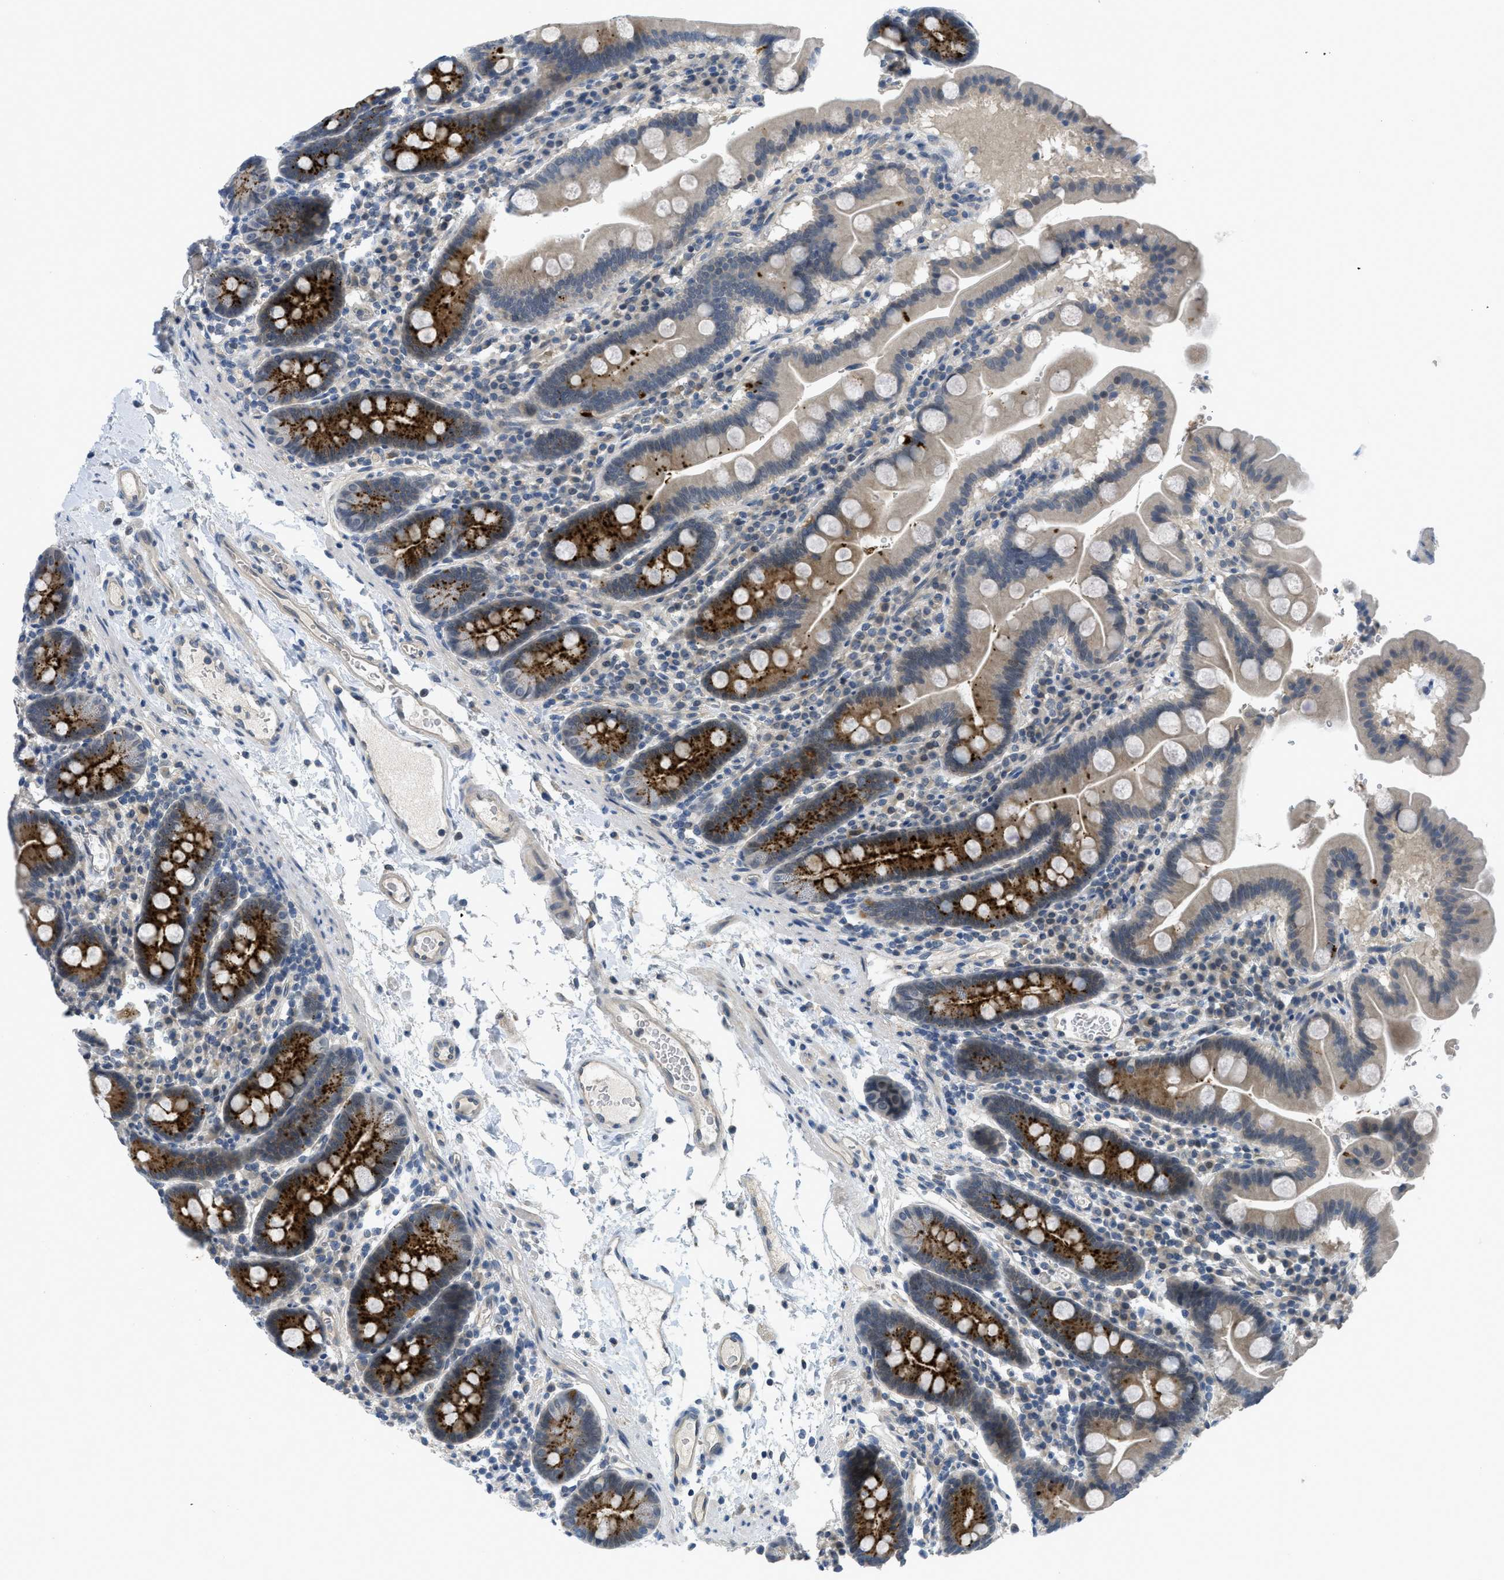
{"staining": {"intensity": "strong", "quantity": "25%-75%", "location": "cytoplasmic/membranous"}, "tissue": "duodenum", "cell_type": "Glandular cells", "image_type": "normal", "snomed": [{"axis": "morphology", "description": "Normal tissue, NOS"}, {"axis": "topography", "description": "Duodenum"}], "caption": "A brown stain highlights strong cytoplasmic/membranous positivity of a protein in glandular cells of benign human duodenum.", "gene": "TNFAIP1", "patient": {"sex": "male", "age": 50}}